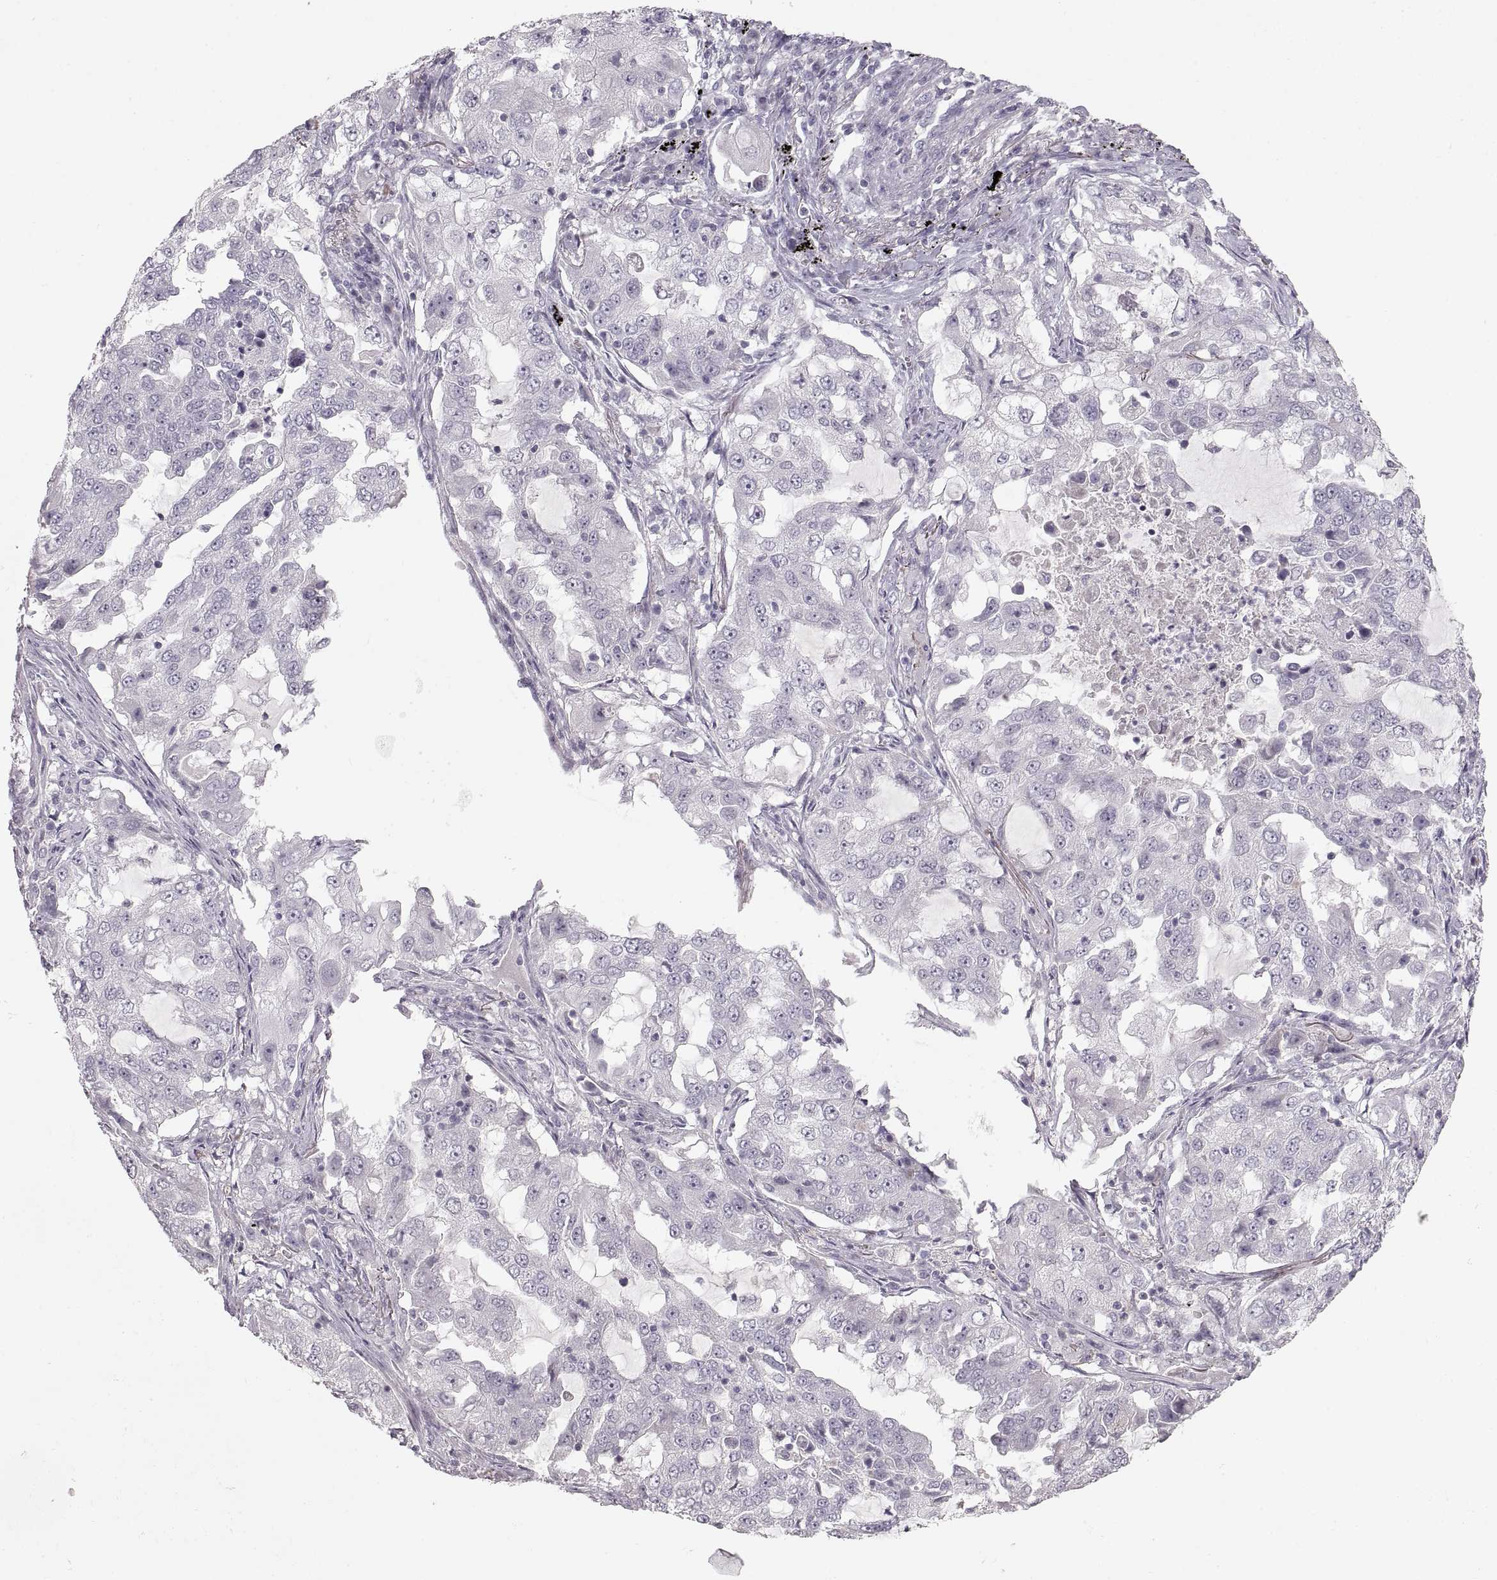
{"staining": {"intensity": "negative", "quantity": "none", "location": "none"}, "tissue": "lung cancer", "cell_type": "Tumor cells", "image_type": "cancer", "snomed": [{"axis": "morphology", "description": "Adenocarcinoma, NOS"}, {"axis": "topography", "description": "Lung"}], "caption": "High power microscopy image of an immunohistochemistry (IHC) image of adenocarcinoma (lung), revealing no significant staining in tumor cells. (DAB immunohistochemistry (IHC) visualized using brightfield microscopy, high magnification).", "gene": "PCSK2", "patient": {"sex": "female", "age": 61}}